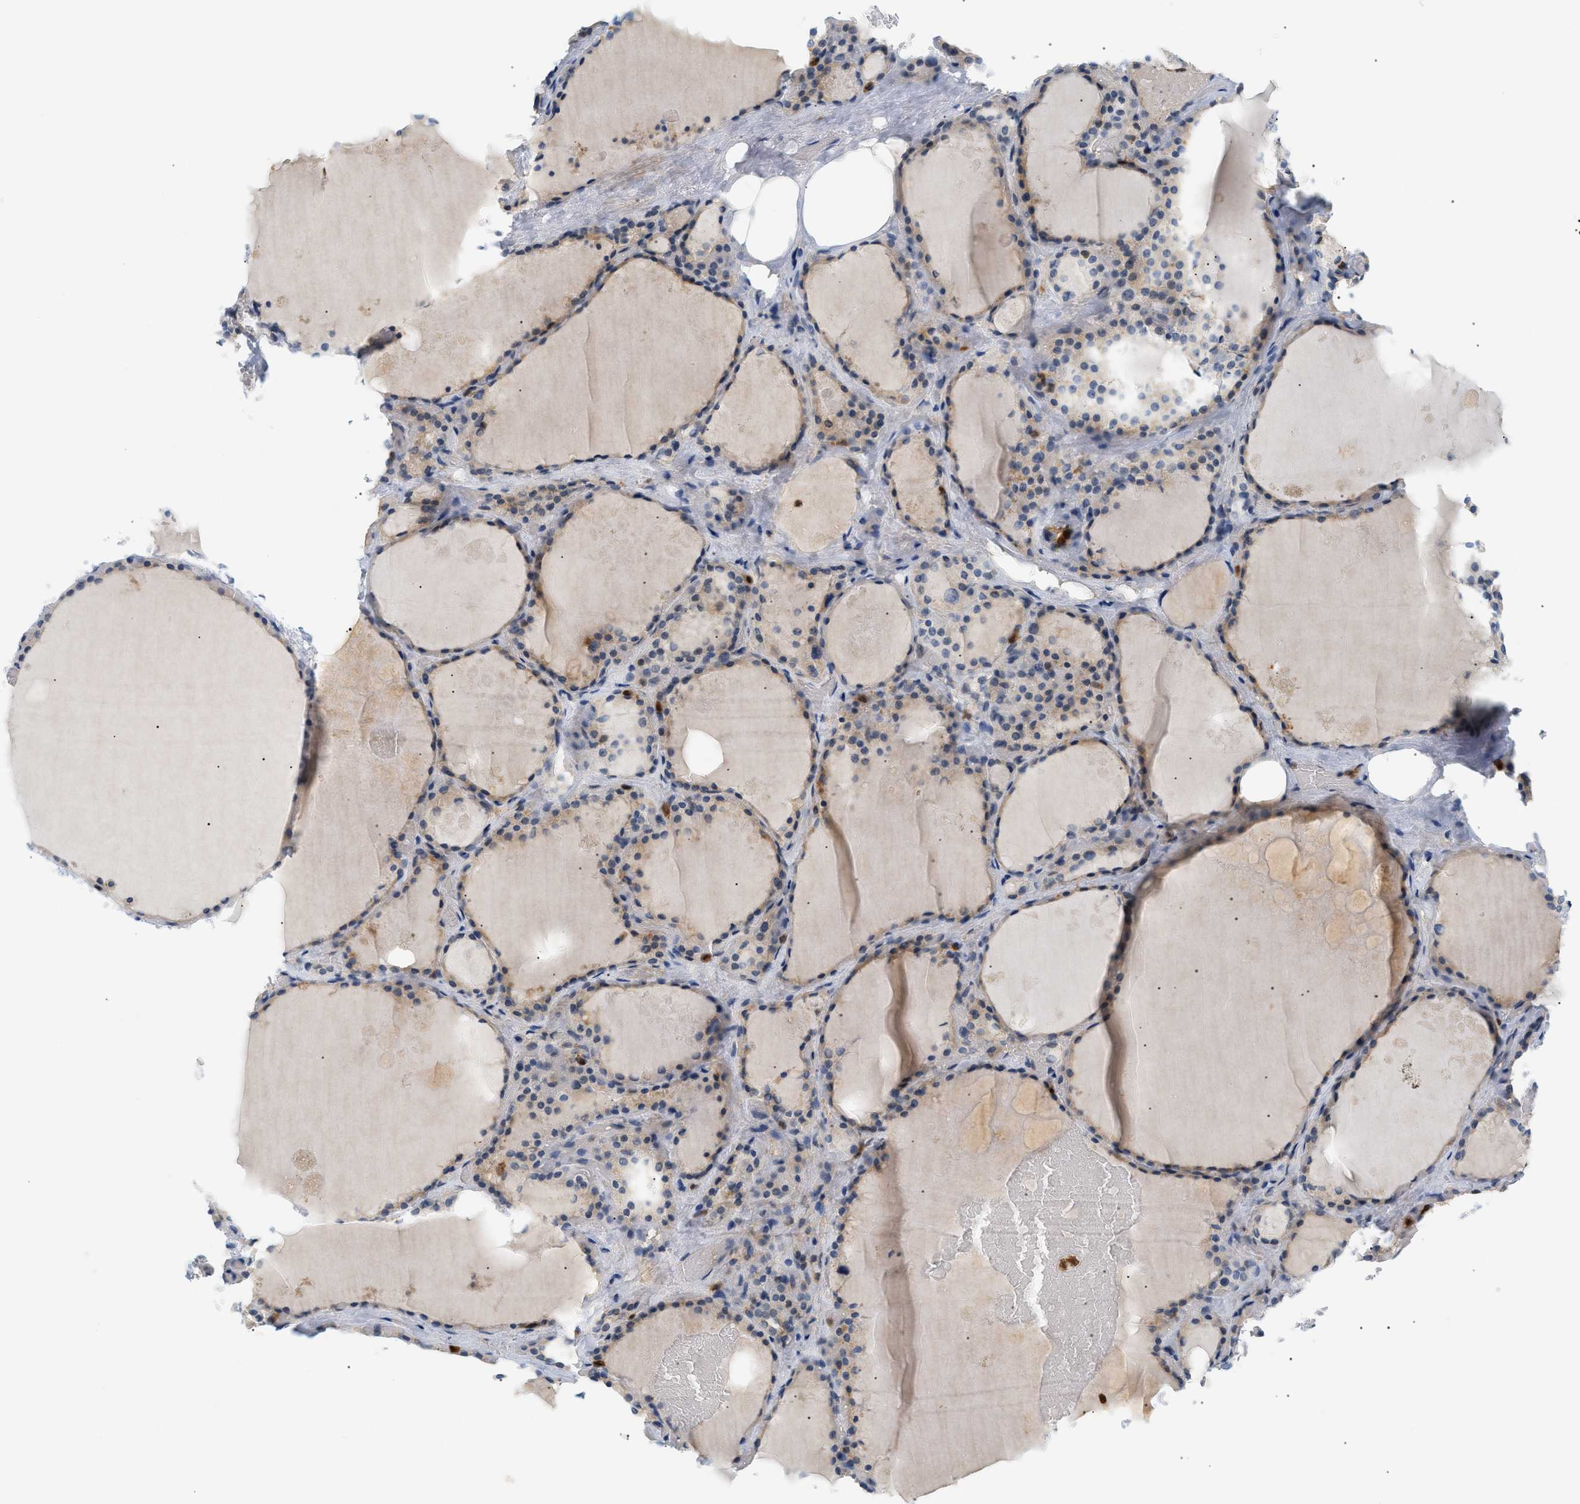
{"staining": {"intensity": "weak", "quantity": "25%-75%", "location": "cytoplasmic/membranous"}, "tissue": "thyroid gland", "cell_type": "Glandular cells", "image_type": "normal", "snomed": [{"axis": "morphology", "description": "Normal tissue, NOS"}, {"axis": "topography", "description": "Thyroid gland"}], "caption": "Thyroid gland stained with DAB immunohistochemistry reveals low levels of weak cytoplasmic/membranous expression in about 25%-75% of glandular cells. (Stains: DAB (3,3'-diaminobenzidine) in brown, nuclei in blue, Microscopy: brightfield microscopy at high magnification).", "gene": "PYCARD", "patient": {"sex": "male", "age": 61}}